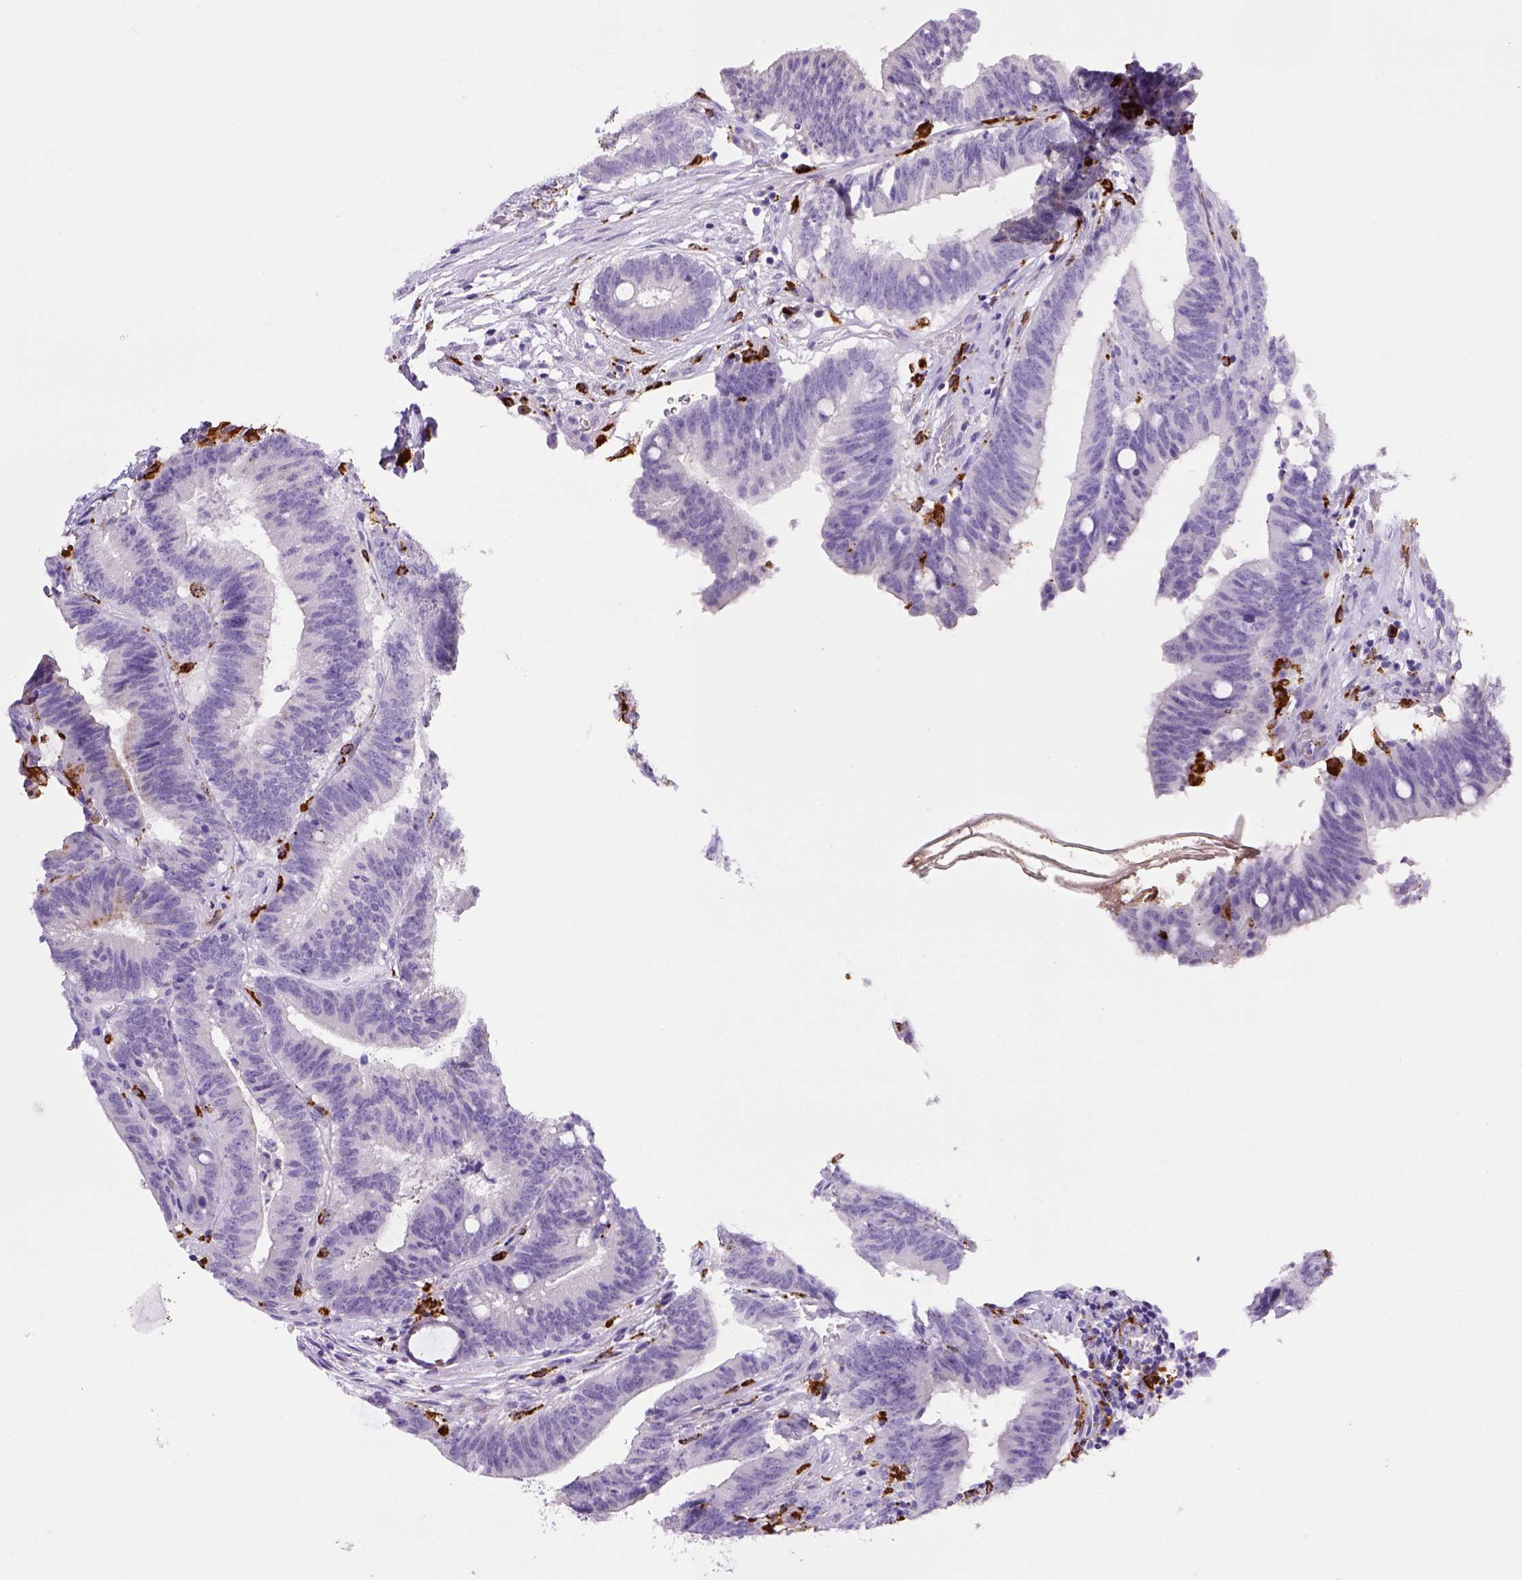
{"staining": {"intensity": "negative", "quantity": "none", "location": "none"}, "tissue": "colorectal cancer", "cell_type": "Tumor cells", "image_type": "cancer", "snomed": [{"axis": "morphology", "description": "Adenocarcinoma, NOS"}, {"axis": "topography", "description": "Colon"}], "caption": "Immunohistochemical staining of human colorectal cancer demonstrates no significant positivity in tumor cells. (Stains: DAB IHC with hematoxylin counter stain, Microscopy: brightfield microscopy at high magnification).", "gene": "CD68", "patient": {"sex": "female", "age": 43}}